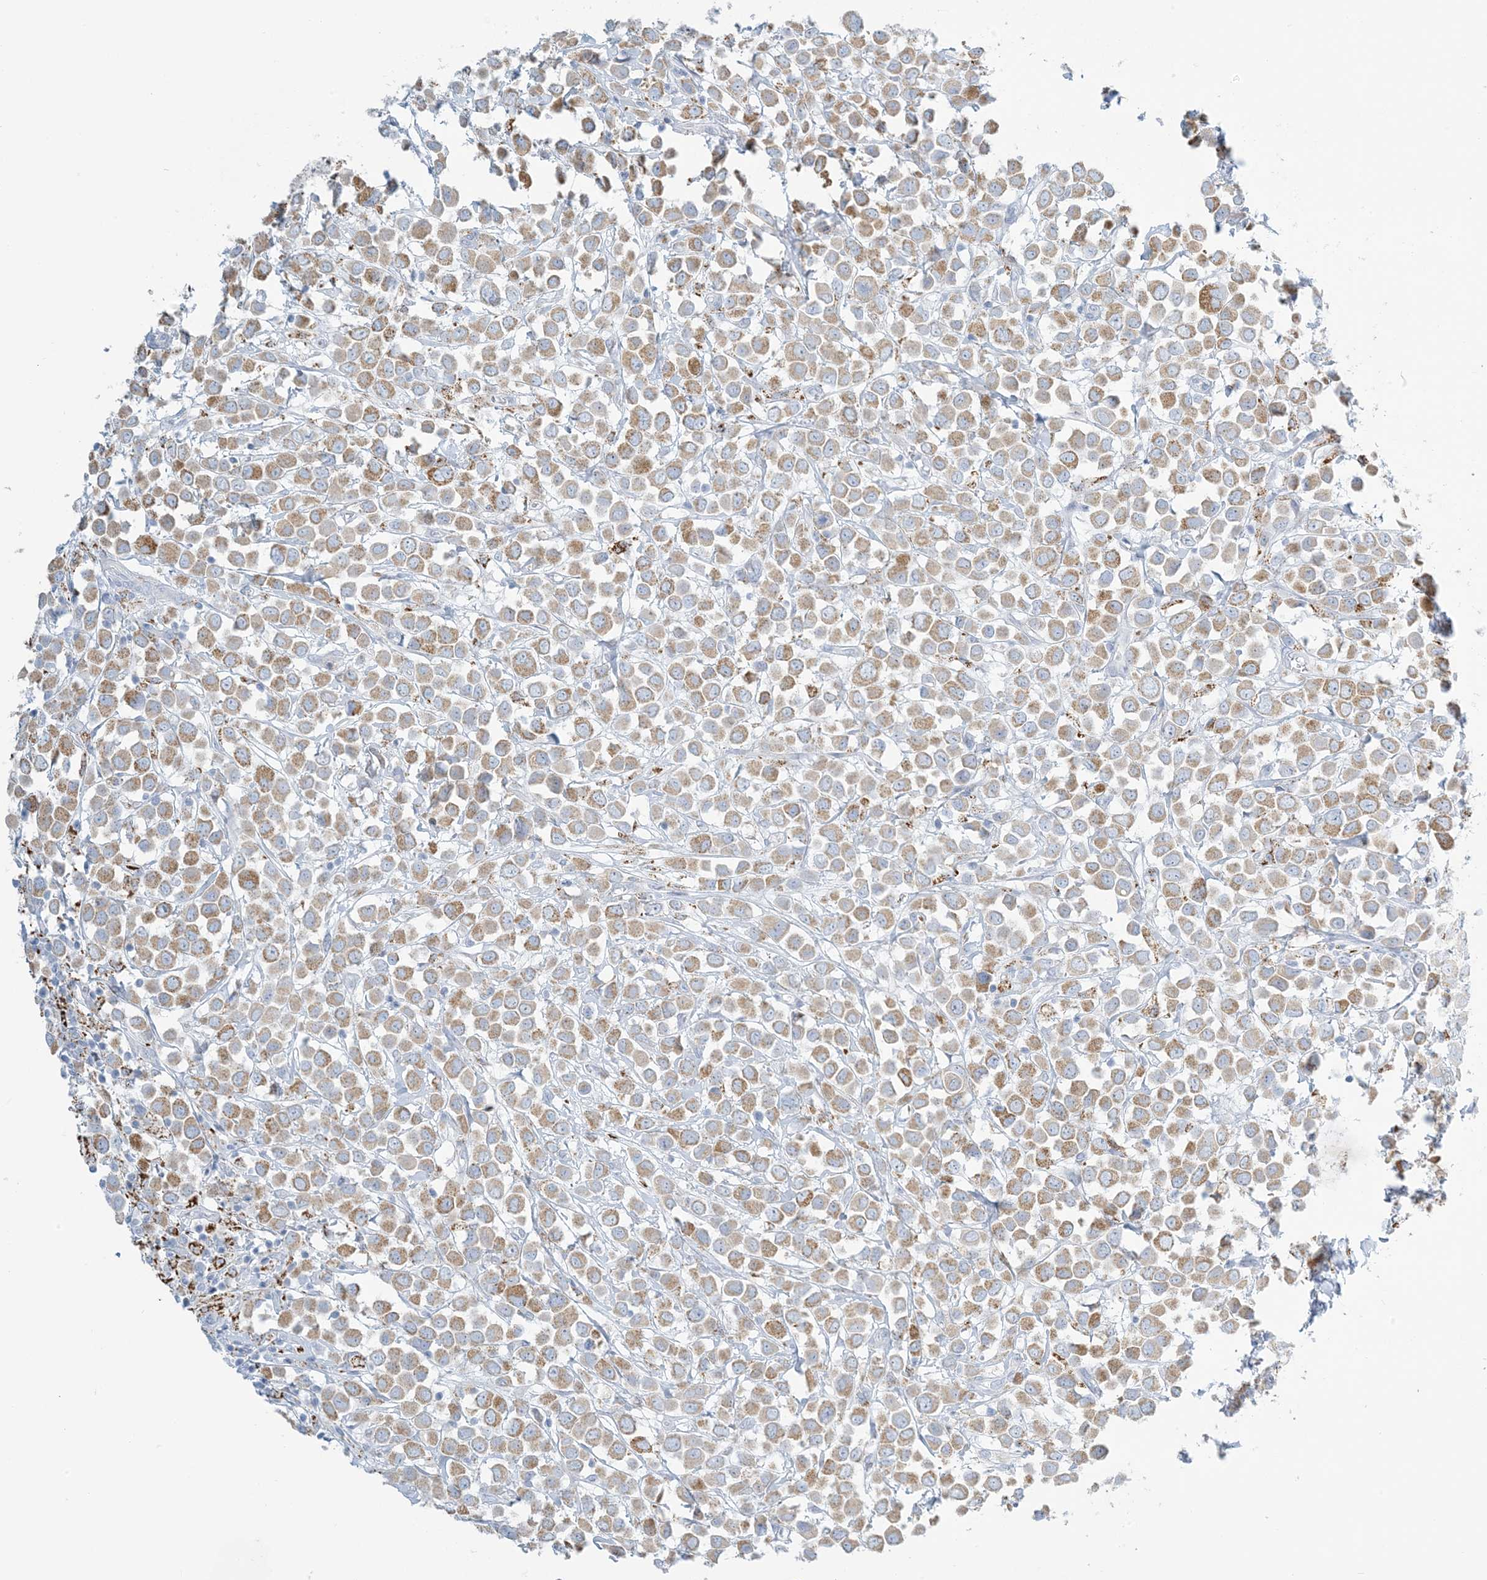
{"staining": {"intensity": "moderate", "quantity": ">75%", "location": "cytoplasmic/membranous"}, "tissue": "breast cancer", "cell_type": "Tumor cells", "image_type": "cancer", "snomed": [{"axis": "morphology", "description": "Duct carcinoma"}, {"axis": "topography", "description": "Breast"}], "caption": "A medium amount of moderate cytoplasmic/membranous positivity is appreciated in approximately >75% of tumor cells in breast intraductal carcinoma tissue. (Stains: DAB in brown, nuclei in blue, Microscopy: brightfield microscopy at high magnification).", "gene": "ZDHHC4", "patient": {"sex": "female", "age": 61}}